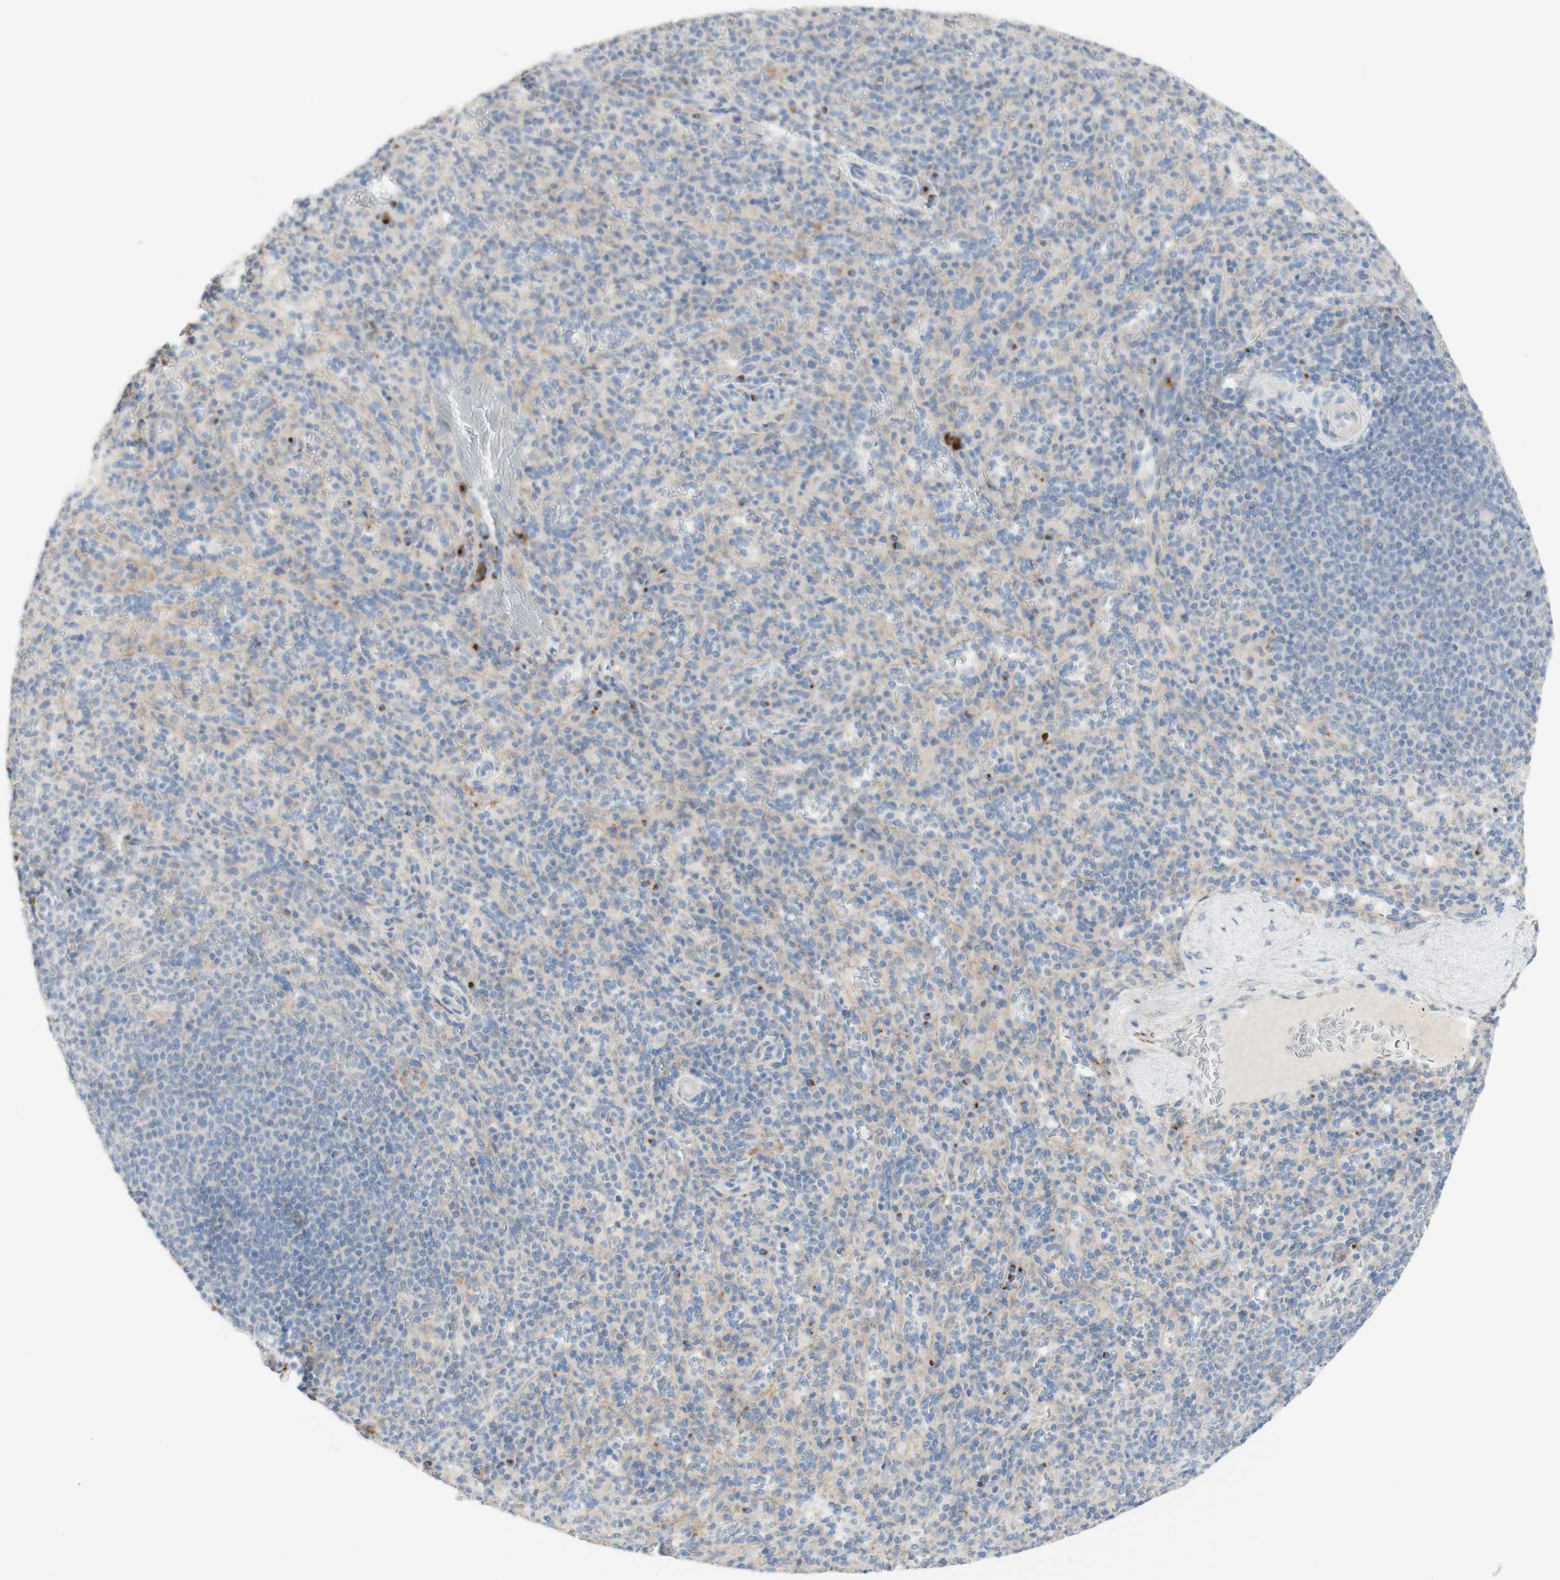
{"staining": {"intensity": "negative", "quantity": "none", "location": "none"}, "tissue": "spleen", "cell_type": "Cells in red pulp", "image_type": "normal", "snomed": [{"axis": "morphology", "description": "Normal tissue, NOS"}, {"axis": "topography", "description": "Spleen"}], "caption": "Unremarkable spleen was stained to show a protein in brown. There is no significant expression in cells in red pulp. (DAB (3,3'-diaminobenzidine) IHC visualized using brightfield microscopy, high magnification).", "gene": "MANEA", "patient": {"sex": "male", "age": 36}}